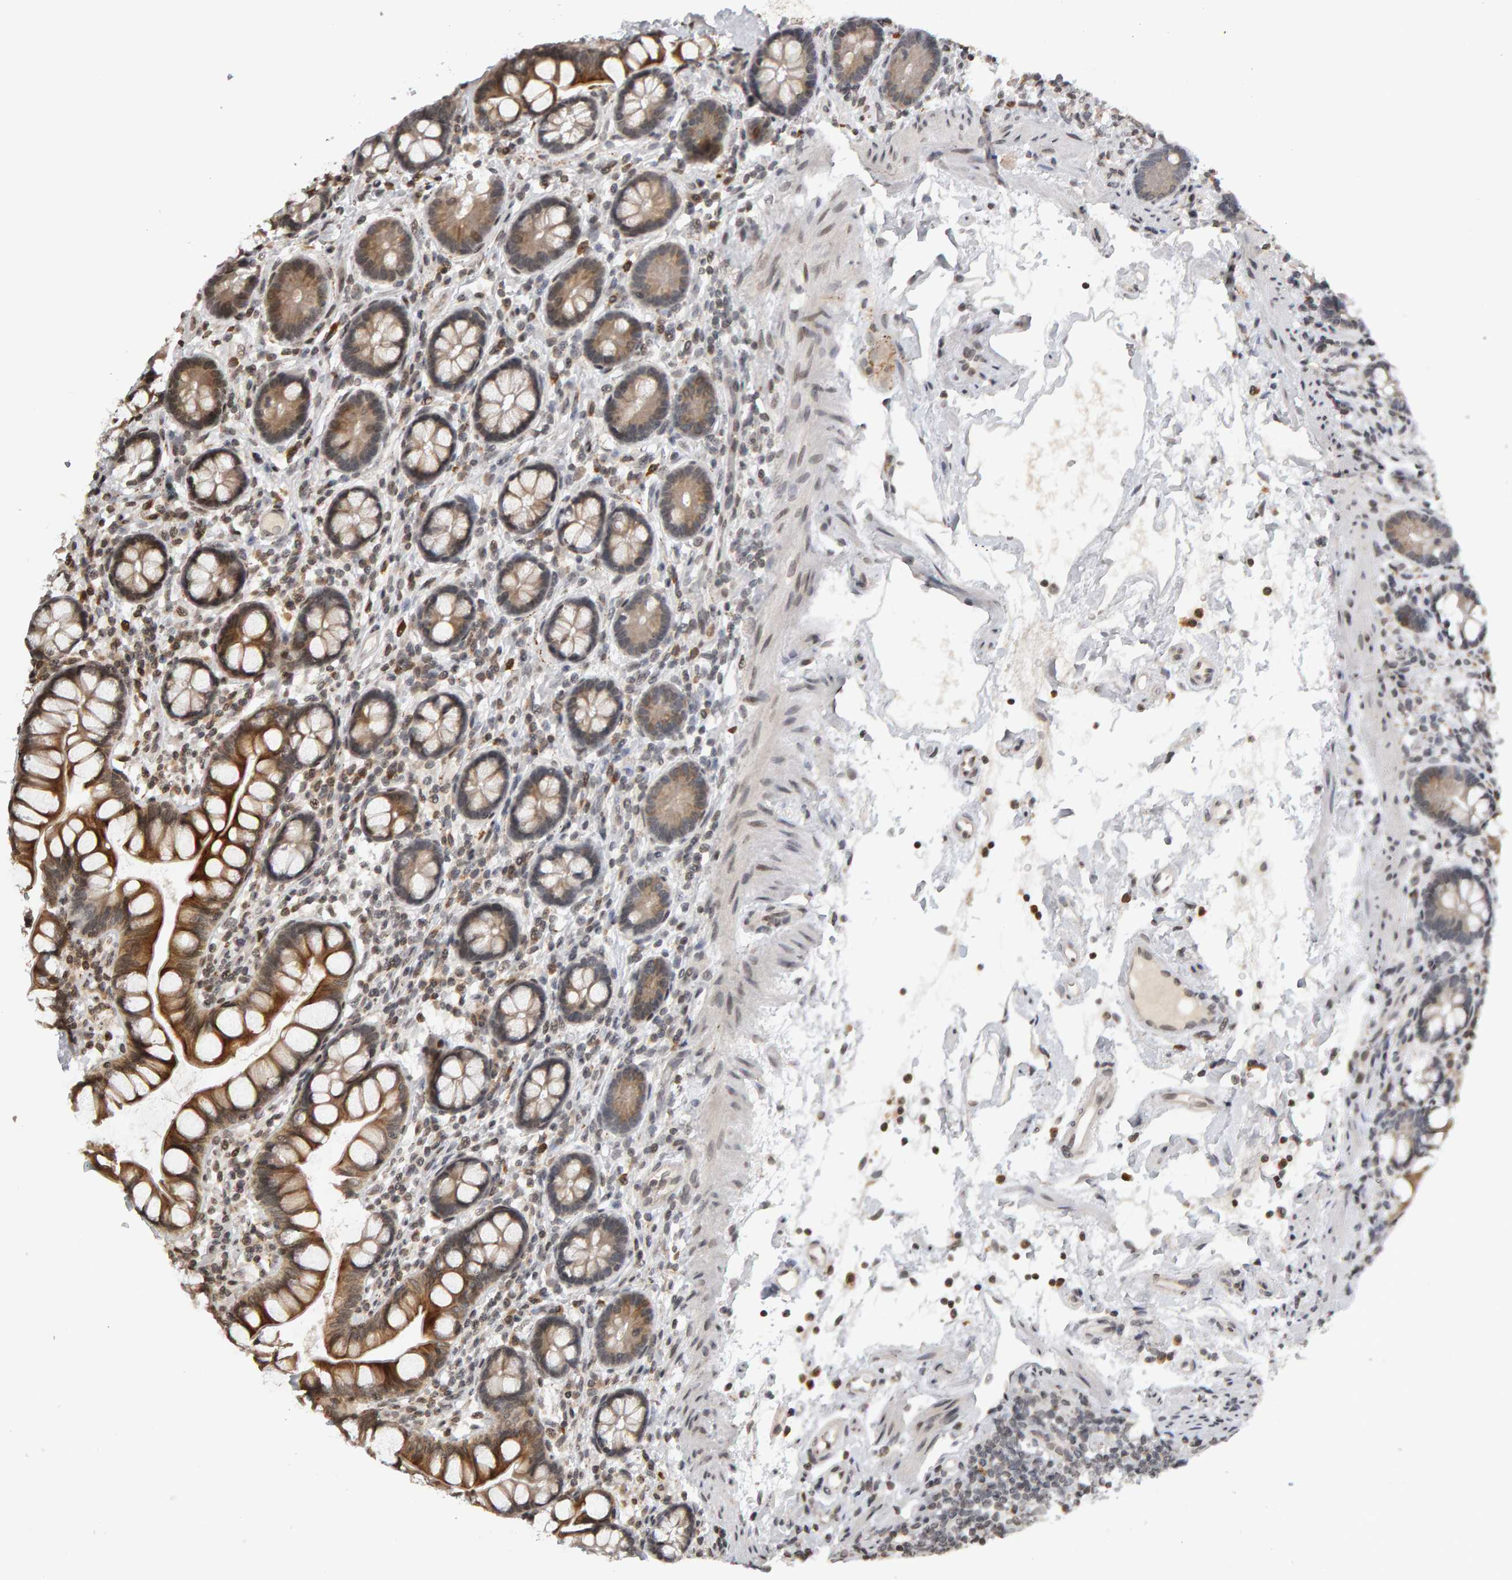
{"staining": {"intensity": "strong", "quantity": ">75%", "location": "cytoplasmic/membranous"}, "tissue": "small intestine", "cell_type": "Glandular cells", "image_type": "normal", "snomed": [{"axis": "morphology", "description": "Normal tissue, NOS"}, {"axis": "topography", "description": "Small intestine"}], "caption": "Protein staining reveals strong cytoplasmic/membranous positivity in about >75% of glandular cells in normal small intestine.", "gene": "TRAM1", "patient": {"sex": "female", "age": 84}}